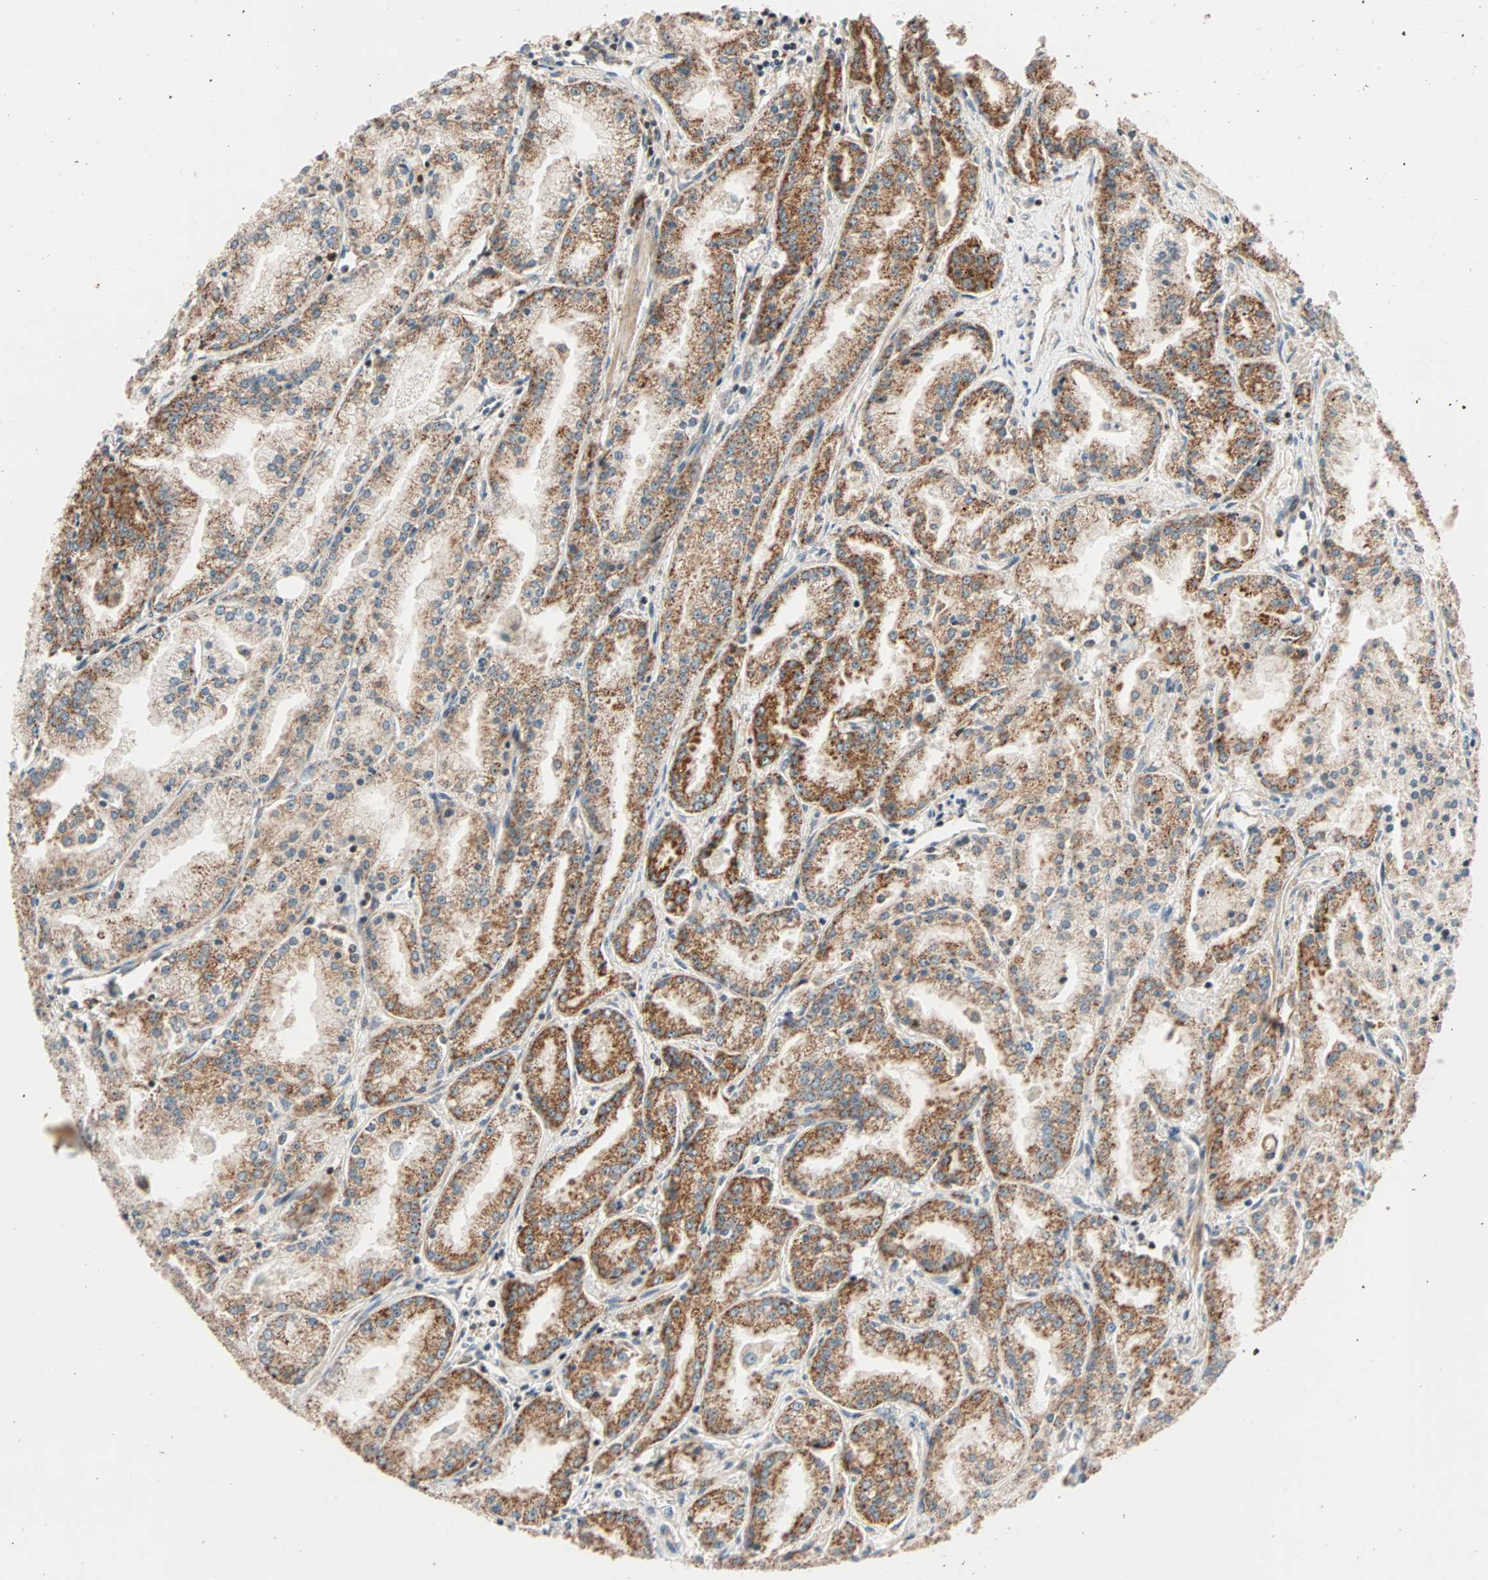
{"staining": {"intensity": "moderate", "quantity": ">75%", "location": "cytoplasmic/membranous"}, "tissue": "prostate cancer", "cell_type": "Tumor cells", "image_type": "cancer", "snomed": [{"axis": "morphology", "description": "Adenocarcinoma, High grade"}, {"axis": "topography", "description": "Prostate"}], "caption": "An image showing moderate cytoplasmic/membranous positivity in about >75% of tumor cells in high-grade adenocarcinoma (prostate), as visualized by brown immunohistochemical staining.", "gene": "HECW1", "patient": {"sex": "male", "age": 61}}